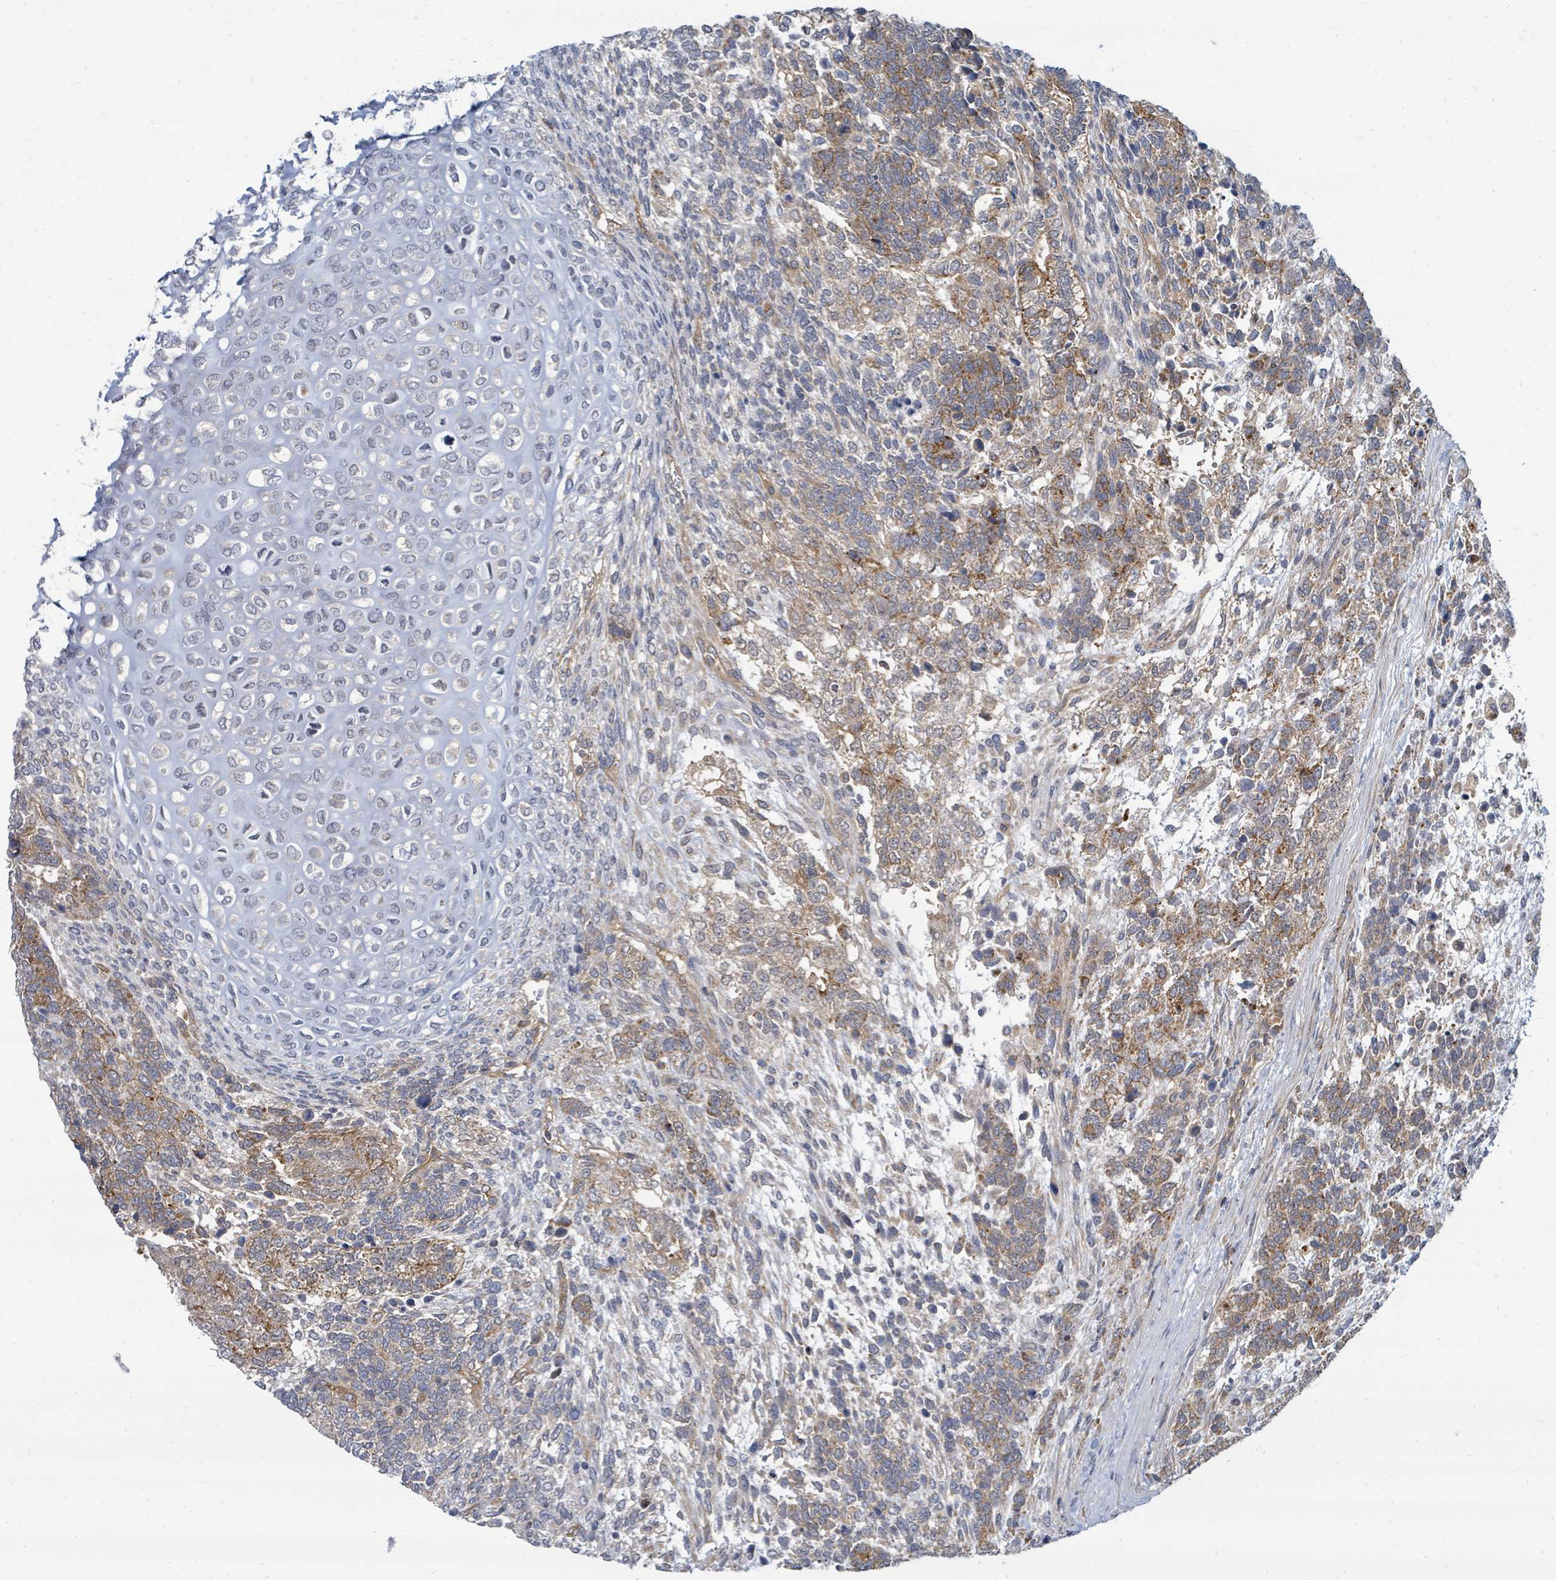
{"staining": {"intensity": "moderate", "quantity": ">75%", "location": "cytoplasmic/membranous"}, "tissue": "testis cancer", "cell_type": "Tumor cells", "image_type": "cancer", "snomed": [{"axis": "morphology", "description": "Carcinoma, Embryonal, NOS"}, {"axis": "topography", "description": "Testis"}], "caption": "Moderate cytoplasmic/membranous protein staining is seen in approximately >75% of tumor cells in testis cancer (embryonal carcinoma). Ihc stains the protein of interest in brown and the nuclei are stained blue.", "gene": "BOLA2B", "patient": {"sex": "male", "age": 23}}